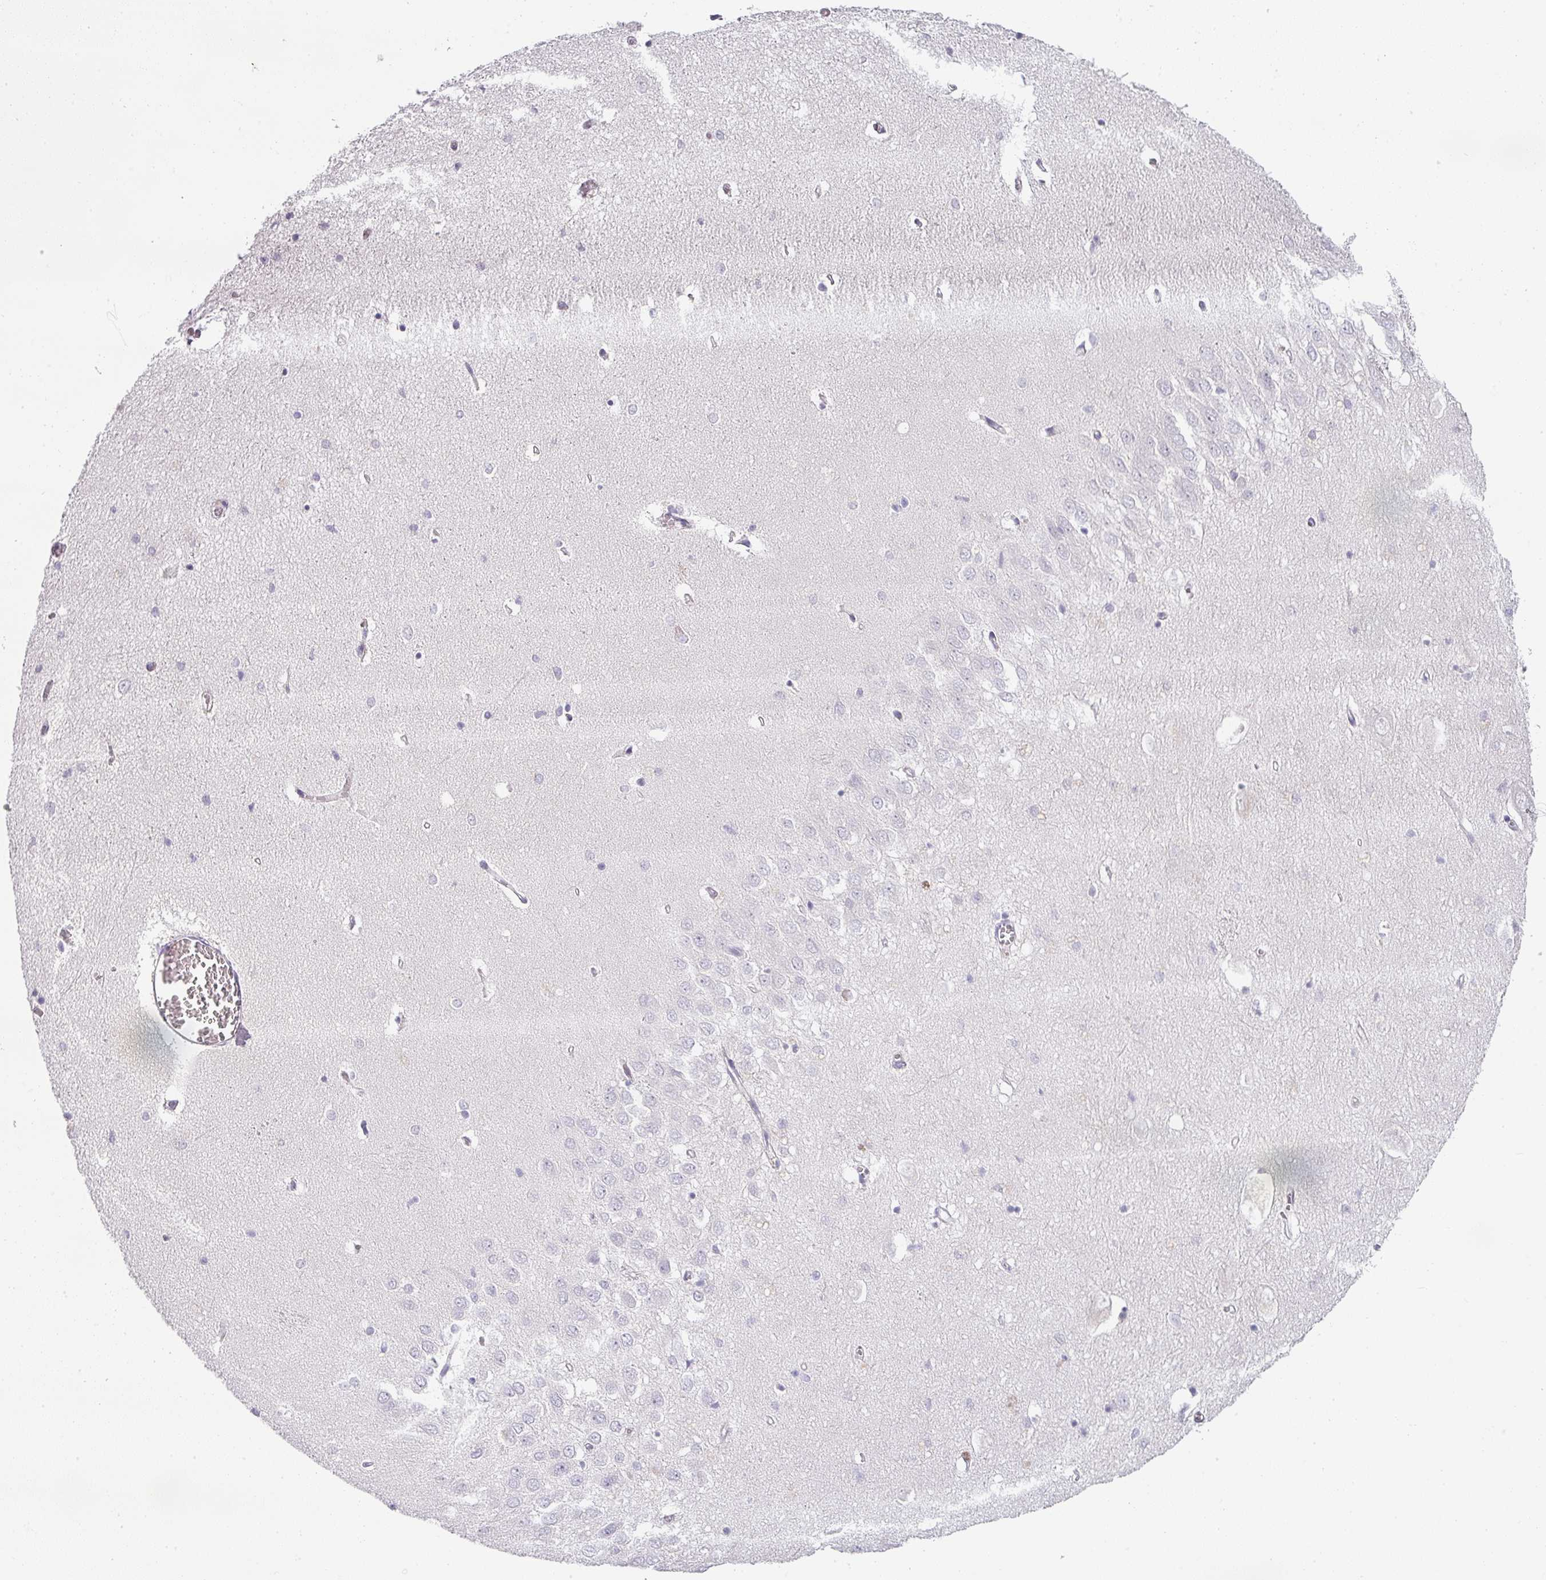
{"staining": {"intensity": "negative", "quantity": "none", "location": "none"}, "tissue": "hippocampus", "cell_type": "Glial cells", "image_type": "normal", "snomed": [{"axis": "morphology", "description": "Normal tissue, NOS"}, {"axis": "topography", "description": "Hippocampus"}], "caption": "DAB (3,3'-diaminobenzidine) immunohistochemical staining of benign hippocampus displays no significant positivity in glial cells. (Stains: DAB (3,3'-diaminobenzidine) IHC with hematoxylin counter stain, Microscopy: brightfield microscopy at high magnification).", "gene": "BTLA", "patient": {"sex": "female", "age": 64}}